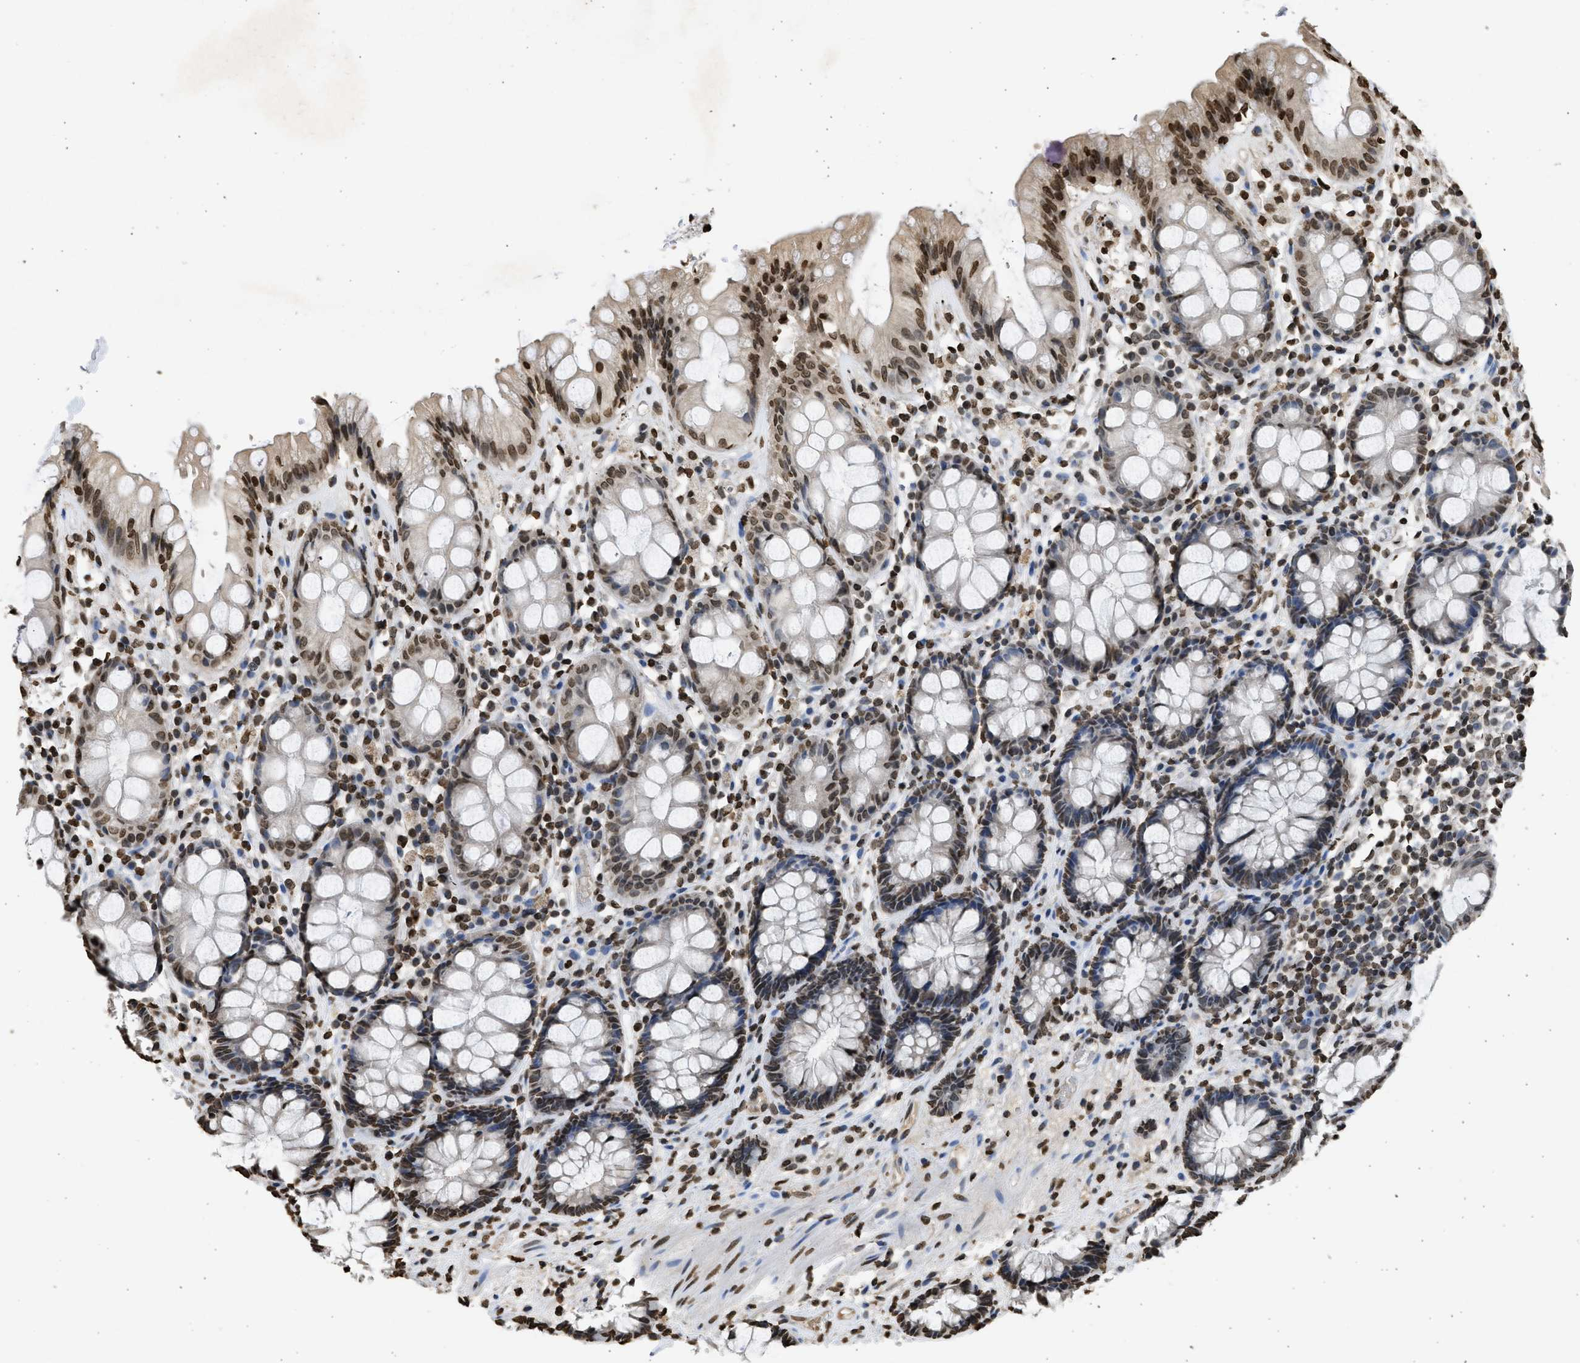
{"staining": {"intensity": "moderate", "quantity": ">75%", "location": "nuclear"}, "tissue": "rectum", "cell_type": "Glandular cells", "image_type": "normal", "snomed": [{"axis": "morphology", "description": "Normal tissue, NOS"}, {"axis": "topography", "description": "Rectum"}], "caption": "Protein expression analysis of benign rectum shows moderate nuclear expression in about >75% of glandular cells.", "gene": "RRAGC", "patient": {"sex": "male", "age": 64}}